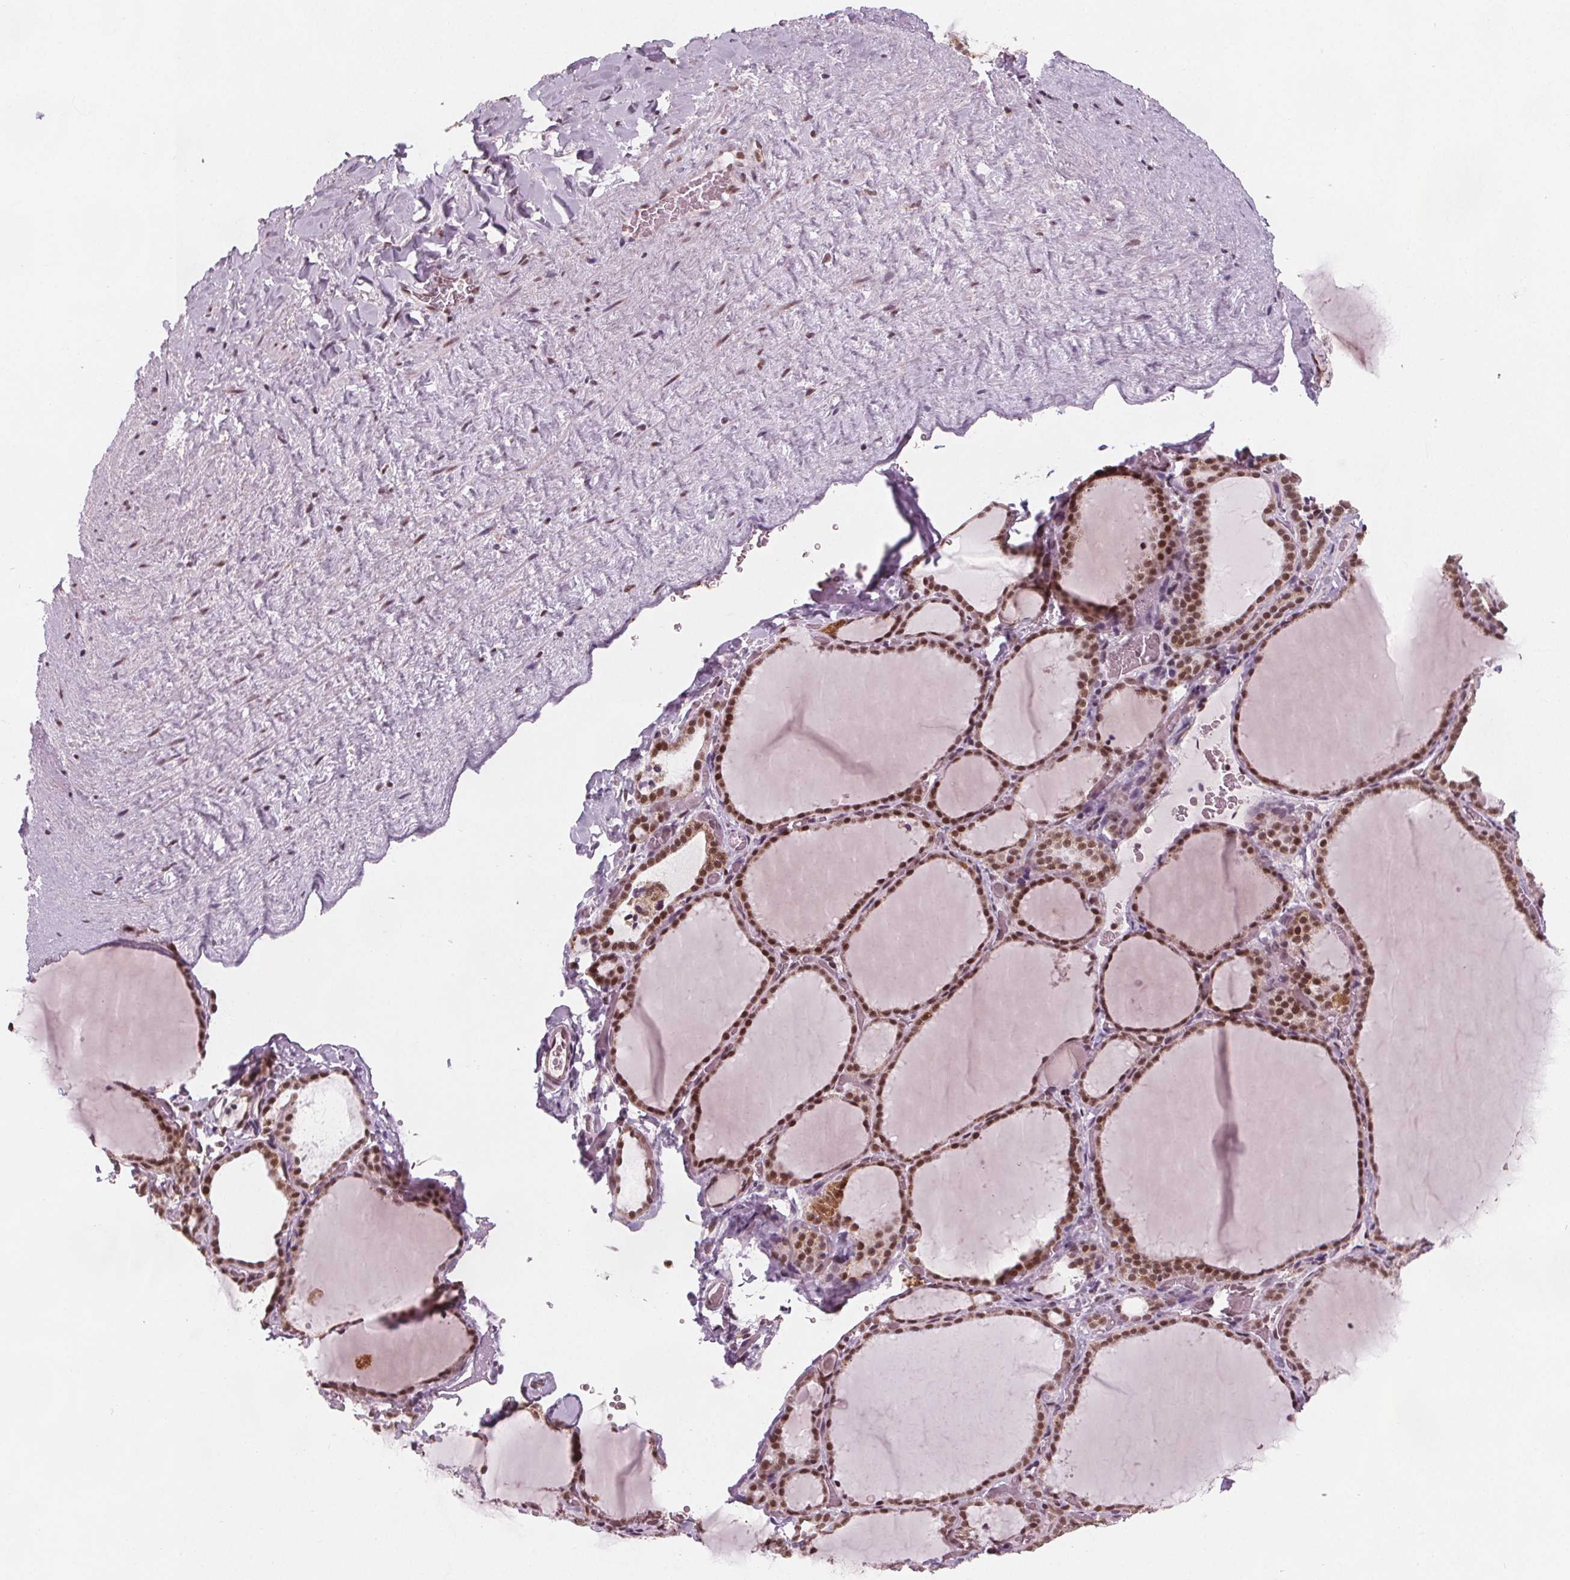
{"staining": {"intensity": "moderate", "quantity": ">75%", "location": "nuclear"}, "tissue": "thyroid gland", "cell_type": "Glandular cells", "image_type": "normal", "snomed": [{"axis": "morphology", "description": "Normal tissue, NOS"}, {"axis": "topography", "description": "Thyroid gland"}], "caption": "Thyroid gland stained with DAB (3,3'-diaminobenzidine) immunohistochemistry (IHC) demonstrates medium levels of moderate nuclear positivity in approximately >75% of glandular cells. (Stains: DAB in brown, nuclei in blue, Microscopy: brightfield microscopy at high magnification).", "gene": "DPM2", "patient": {"sex": "female", "age": 22}}